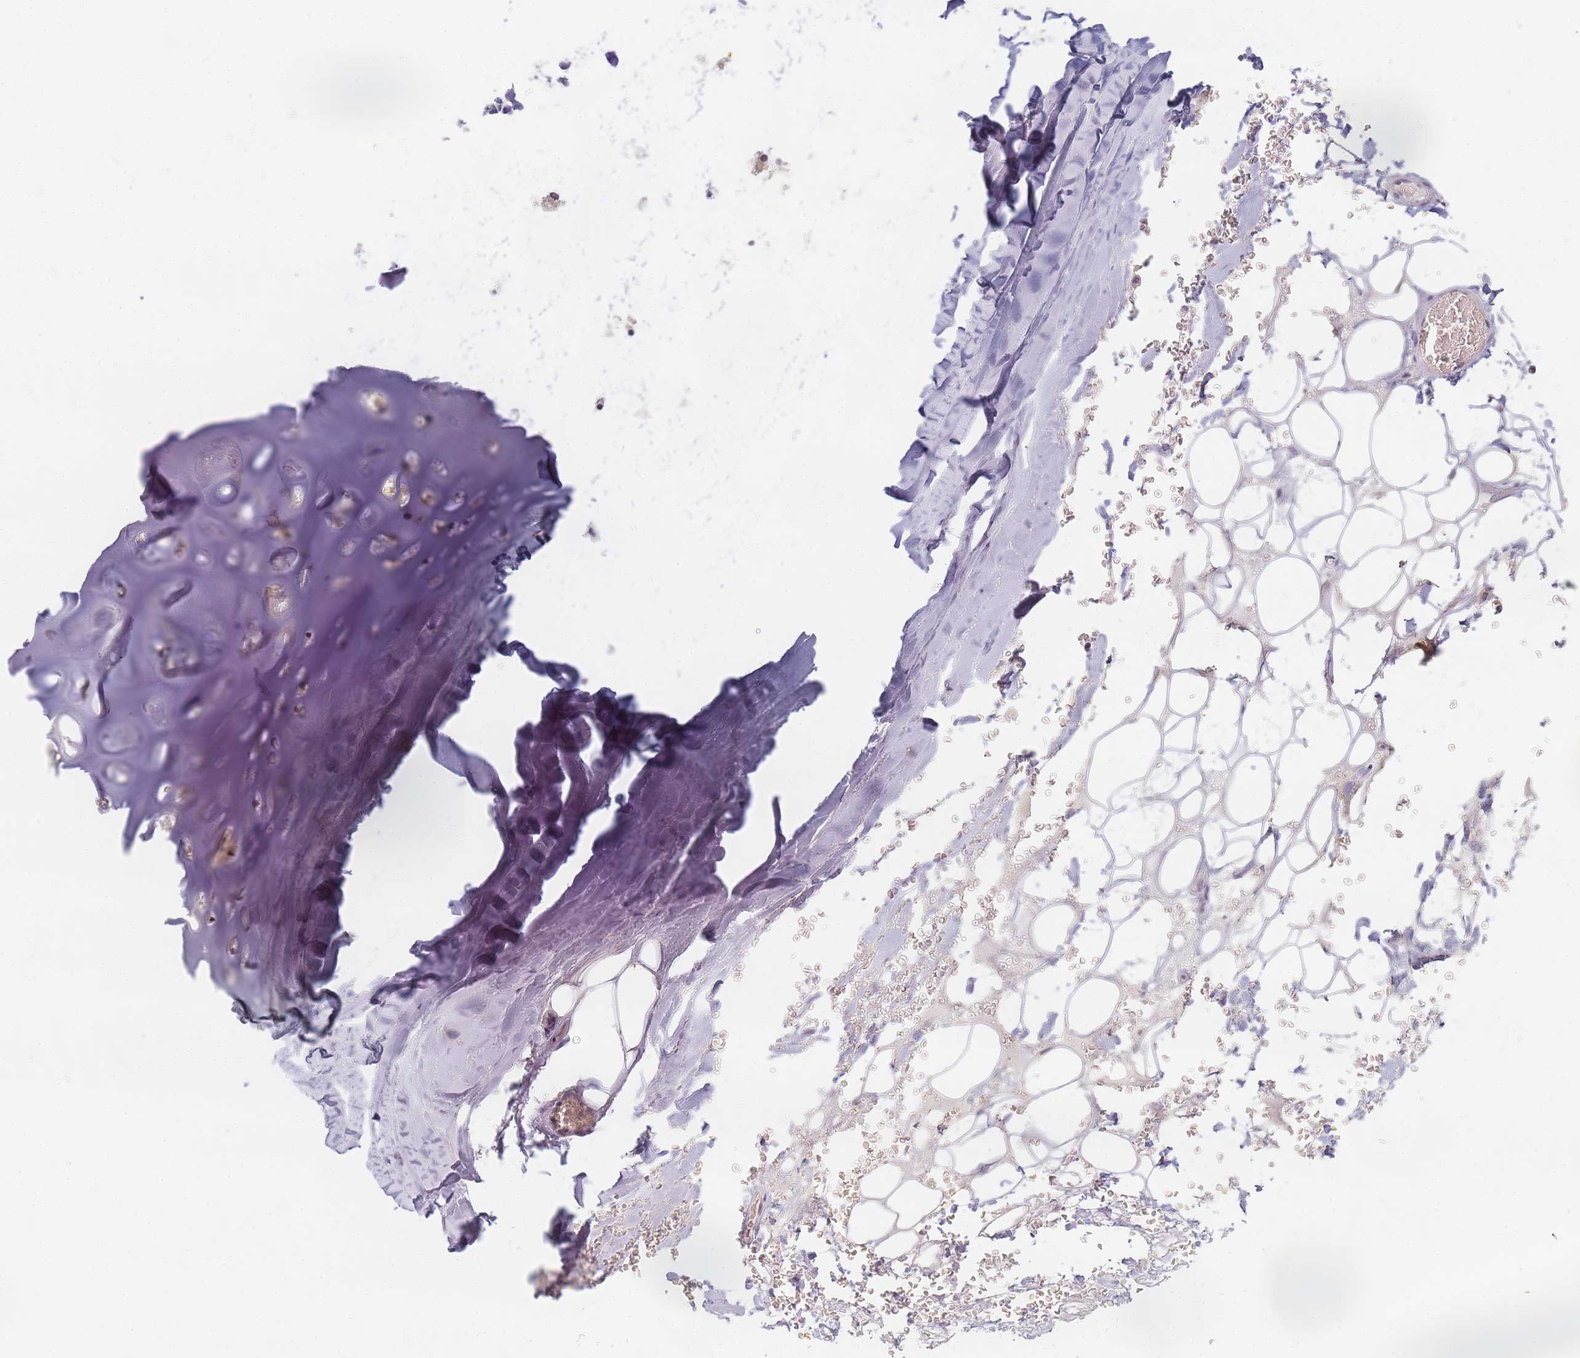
{"staining": {"intensity": "negative", "quantity": "none", "location": "none"}, "tissue": "adipose tissue", "cell_type": "Adipocytes", "image_type": "normal", "snomed": [{"axis": "morphology", "description": "Normal tissue, NOS"}, {"axis": "topography", "description": "Cartilage tissue"}], "caption": "This is an IHC micrograph of unremarkable human adipose tissue. There is no expression in adipocytes.", "gene": "SLC38A9", "patient": {"sex": "female", "age": 63}}